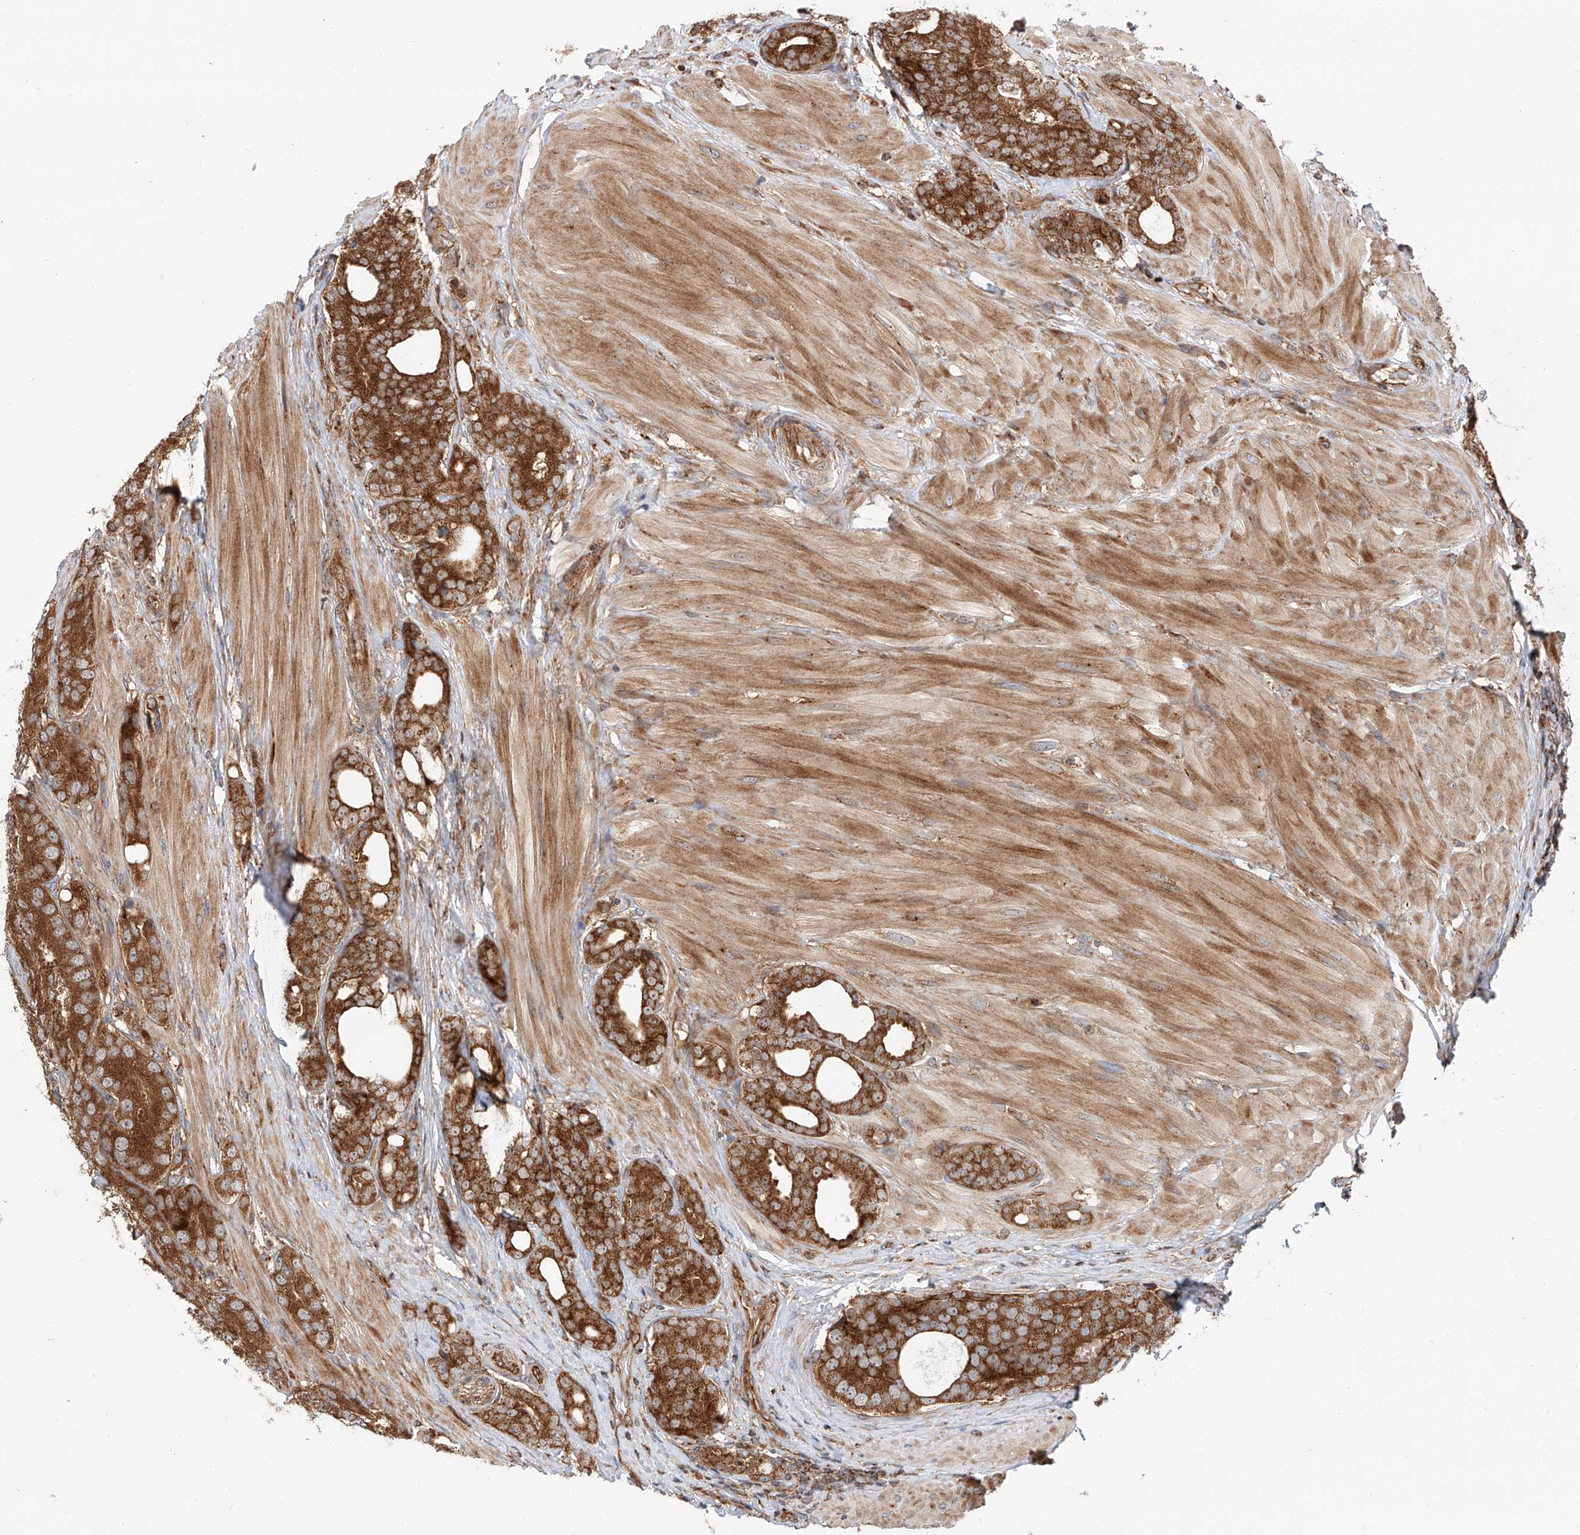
{"staining": {"intensity": "strong", "quantity": ">75%", "location": "cytoplasmic/membranous"}, "tissue": "prostate cancer", "cell_type": "Tumor cells", "image_type": "cancer", "snomed": [{"axis": "morphology", "description": "Adenocarcinoma, High grade"}, {"axis": "topography", "description": "Prostate"}], "caption": "High-grade adenocarcinoma (prostate) tissue exhibits strong cytoplasmic/membranous expression in approximately >75% of tumor cells (DAB (3,3'-diaminobenzidine) IHC, brown staining for protein, blue staining for nuclei).", "gene": "ISCA2", "patient": {"sex": "male", "age": 56}}